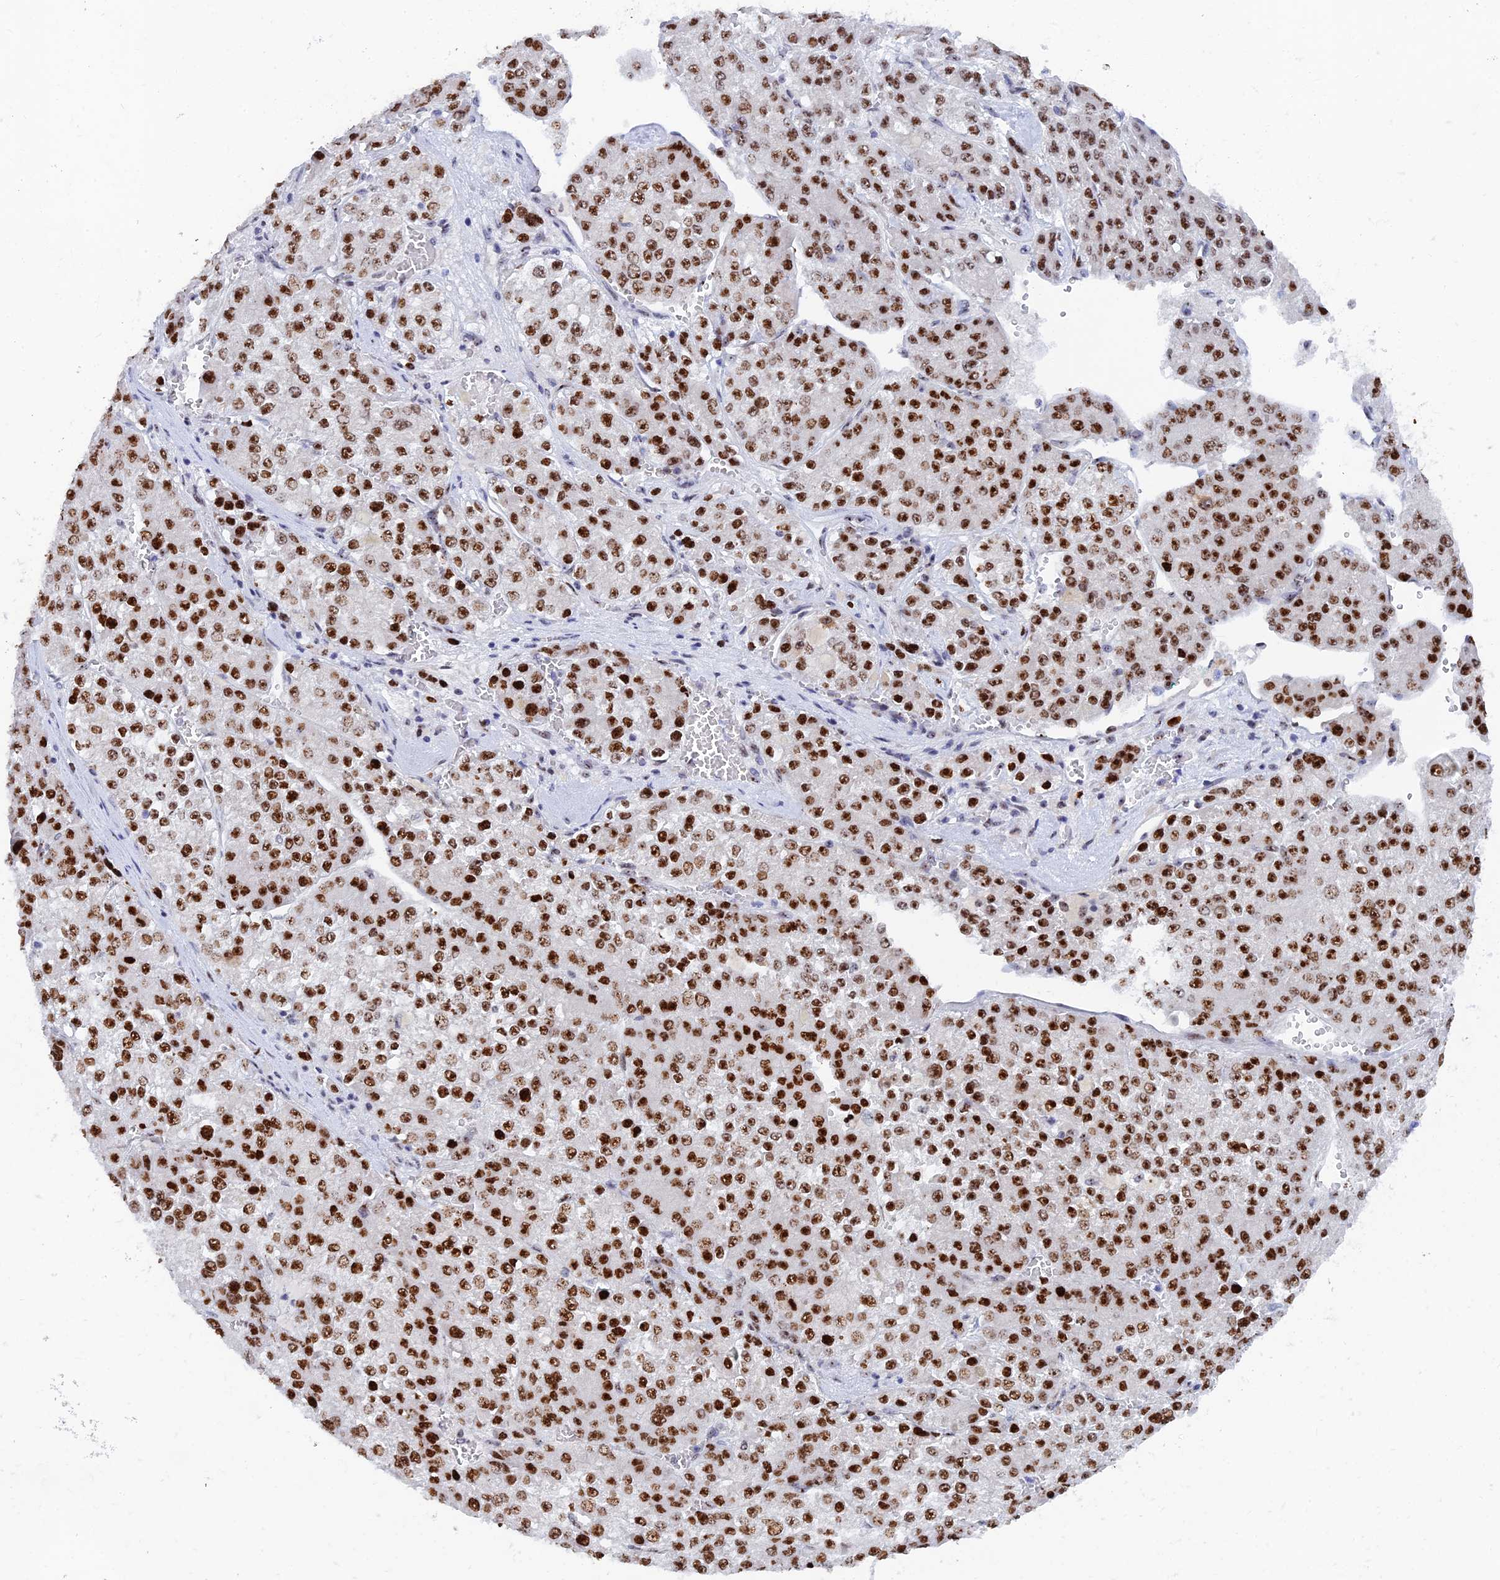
{"staining": {"intensity": "strong", "quantity": ">75%", "location": "nuclear"}, "tissue": "liver cancer", "cell_type": "Tumor cells", "image_type": "cancer", "snomed": [{"axis": "morphology", "description": "Carcinoma, Hepatocellular, NOS"}, {"axis": "topography", "description": "Liver"}], "caption": "A high-resolution histopathology image shows immunohistochemistry staining of liver cancer (hepatocellular carcinoma), which reveals strong nuclear positivity in about >75% of tumor cells. (IHC, brightfield microscopy, high magnification).", "gene": "RSL1D1", "patient": {"sex": "female", "age": 73}}